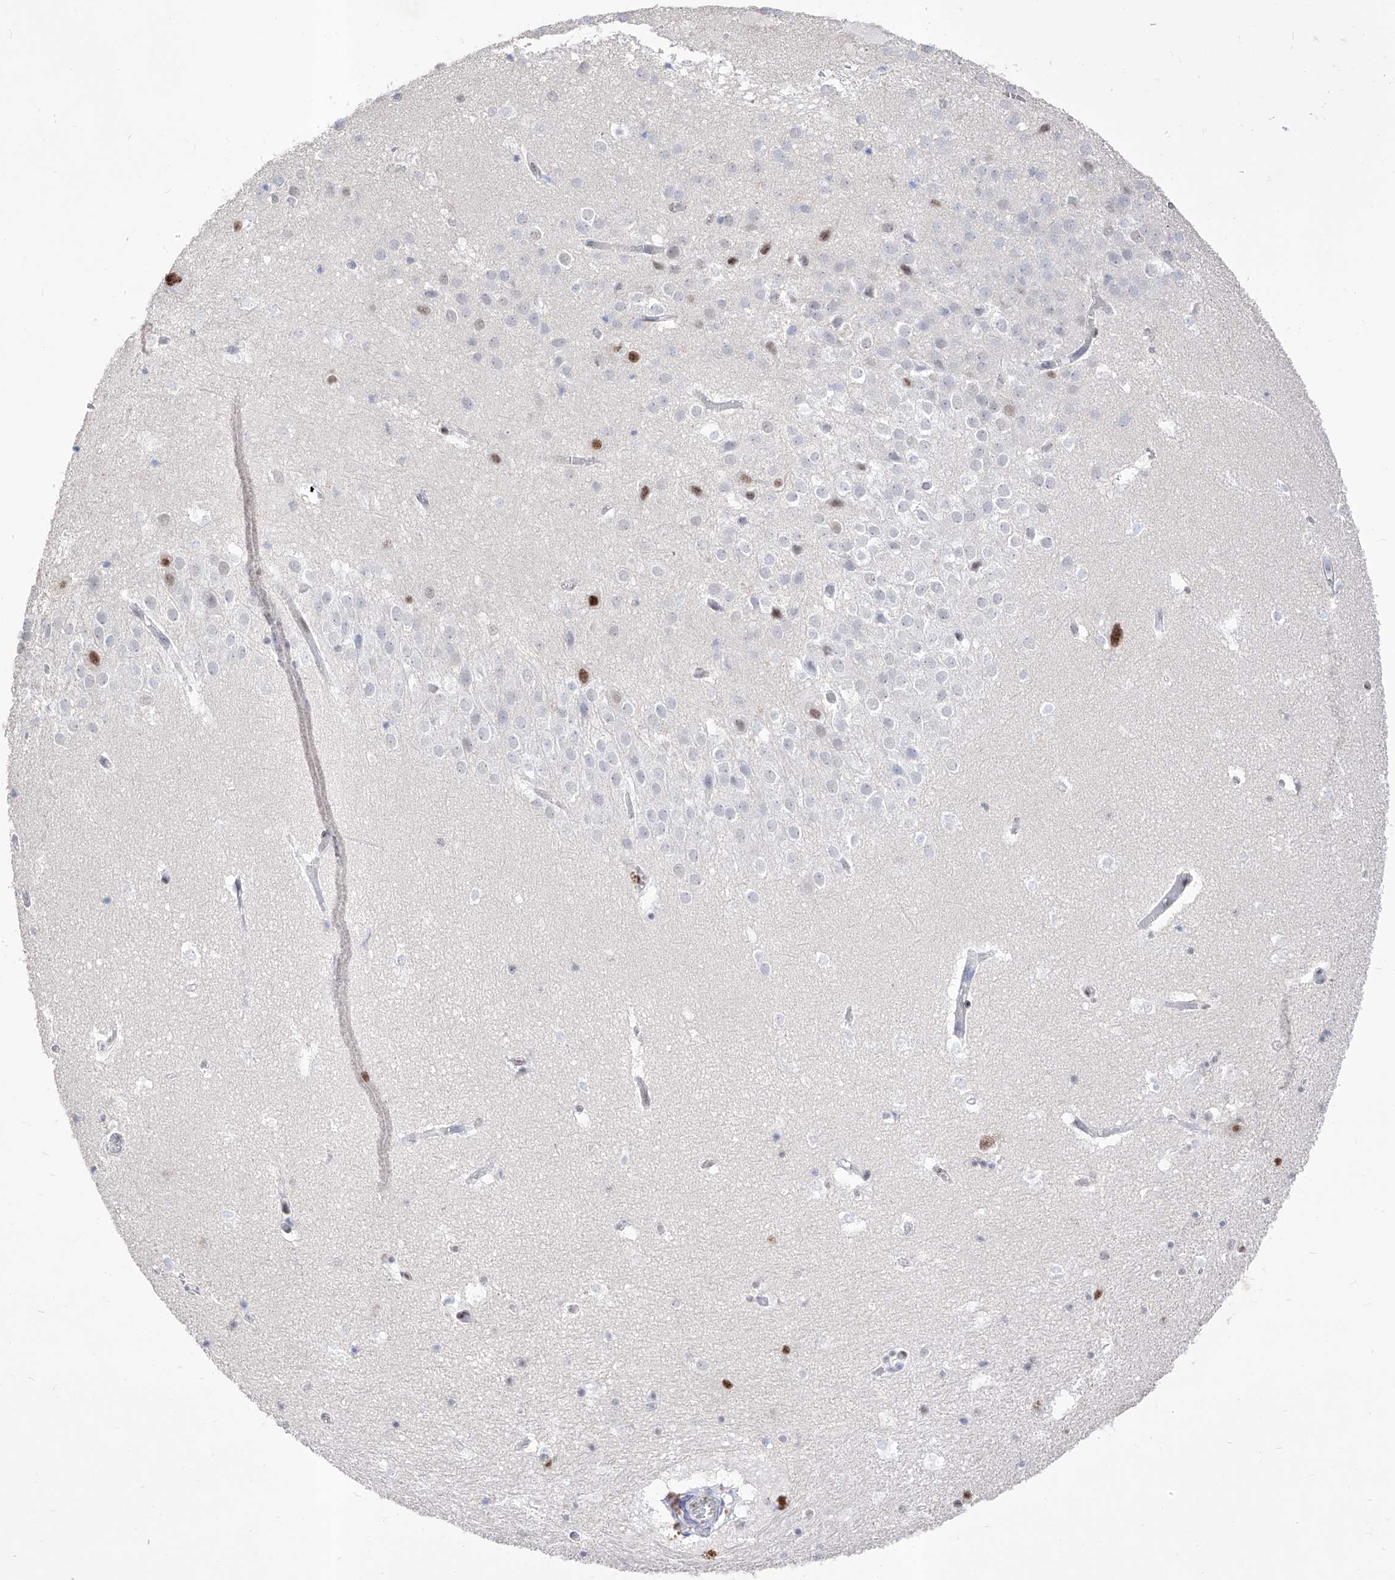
{"staining": {"intensity": "moderate", "quantity": "<25%", "location": "nuclear"}, "tissue": "hippocampus", "cell_type": "Glial cells", "image_type": "normal", "snomed": [{"axis": "morphology", "description": "Normal tissue, NOS"}, {"axis": "topography", "description": "Hippocampus"}], "caption": "IHC micrograph of unremarkable human hippocampus stained for a protein (brown), which displays low levels of moderate nuclear staining in about <25% of glial cells.", "gene": "ATN1", "patient": {"sex": "female", "age": 52}}